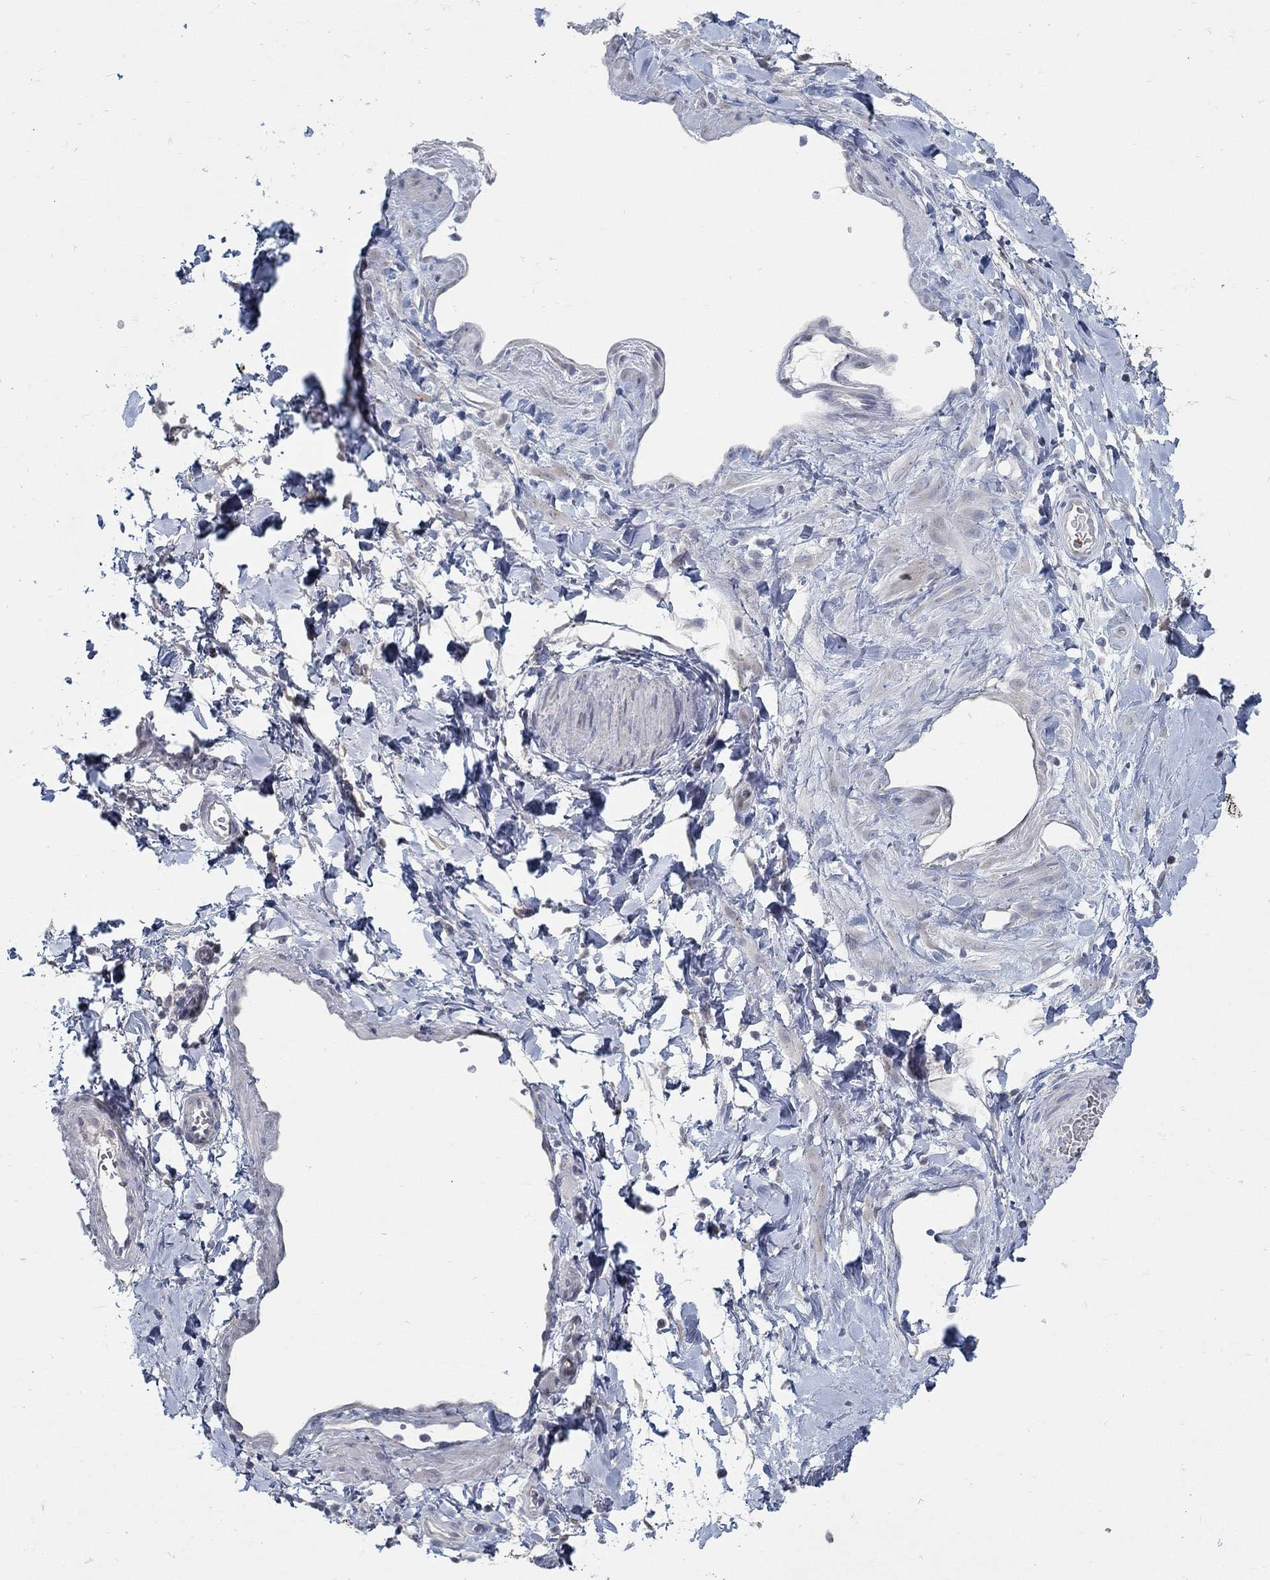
{"staining": {"intensity": "negative", "quantity": "none", "location": "none"}, "tissue": "adipose tissue", "cell_type": "Adipocytes", "image_type": "normal", "snomed": [{"axis": "morphology", "description": "Normal tissue, NOS"}, {"axis": "topography", "description": "Vascular tissue"}, {"axis": "topography", "description": "Peripheral nerve tissue"}], "caption": "High power microscopy image of an immunohistochemistry photomicrograph of normal adipose tissue, revealing no significant positivity in adipocytes. (DAB (3,3'-diaminobenzidine) IHC with hematoxylin counter stain).", "gene": "ANO7", "patient": {"sex": "male", "age": 23}}